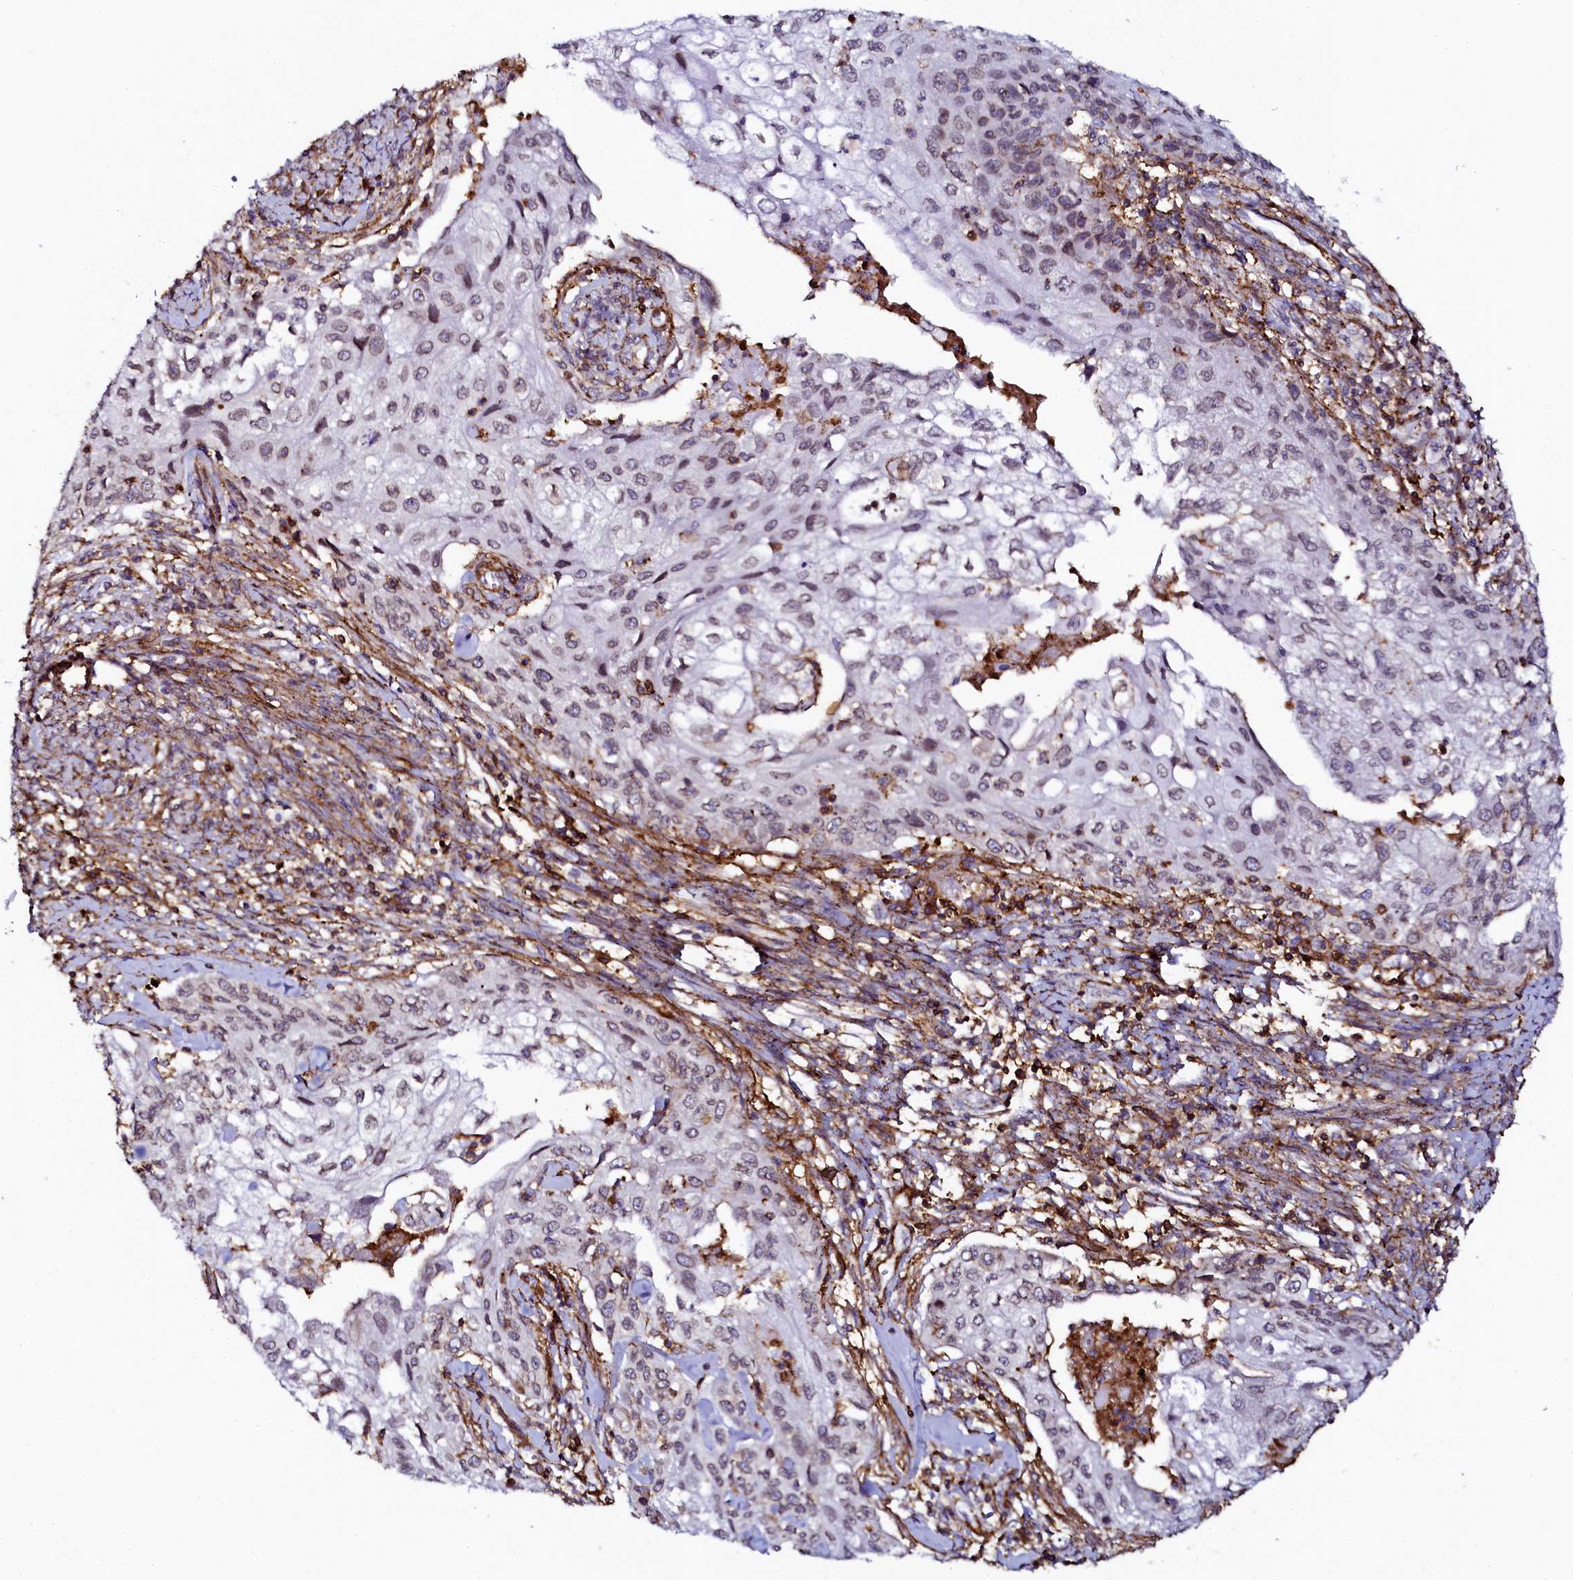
{"staining": {"intensity": "weak", "quantity": "25%-75%", "location": "nuclear"}, "tissue": "cervical cancer", "cell_type": "Tumor cells", "image_type": "cancer", "snomed": [{"axis": "morphology", "description": "Squamous cell carcinoma, NOS"}, {"axis": "topography", "description": "Cervix"}], "caption": "High-magnification brightfield microscopy of cervical cancer (squamous cell carcinoma) stained with DAB (3,3'-diaminobenzidine) (brown) and counterstained with hematoxylin (blue). tumor cells exhibit weak nuclear positivity is identified in approximately25%-75% of cells. (Brightfield microscopy of DAB IHC at high magnification).", "gene": "AAAS", "patient": {"sex": "female", "age": 67}}